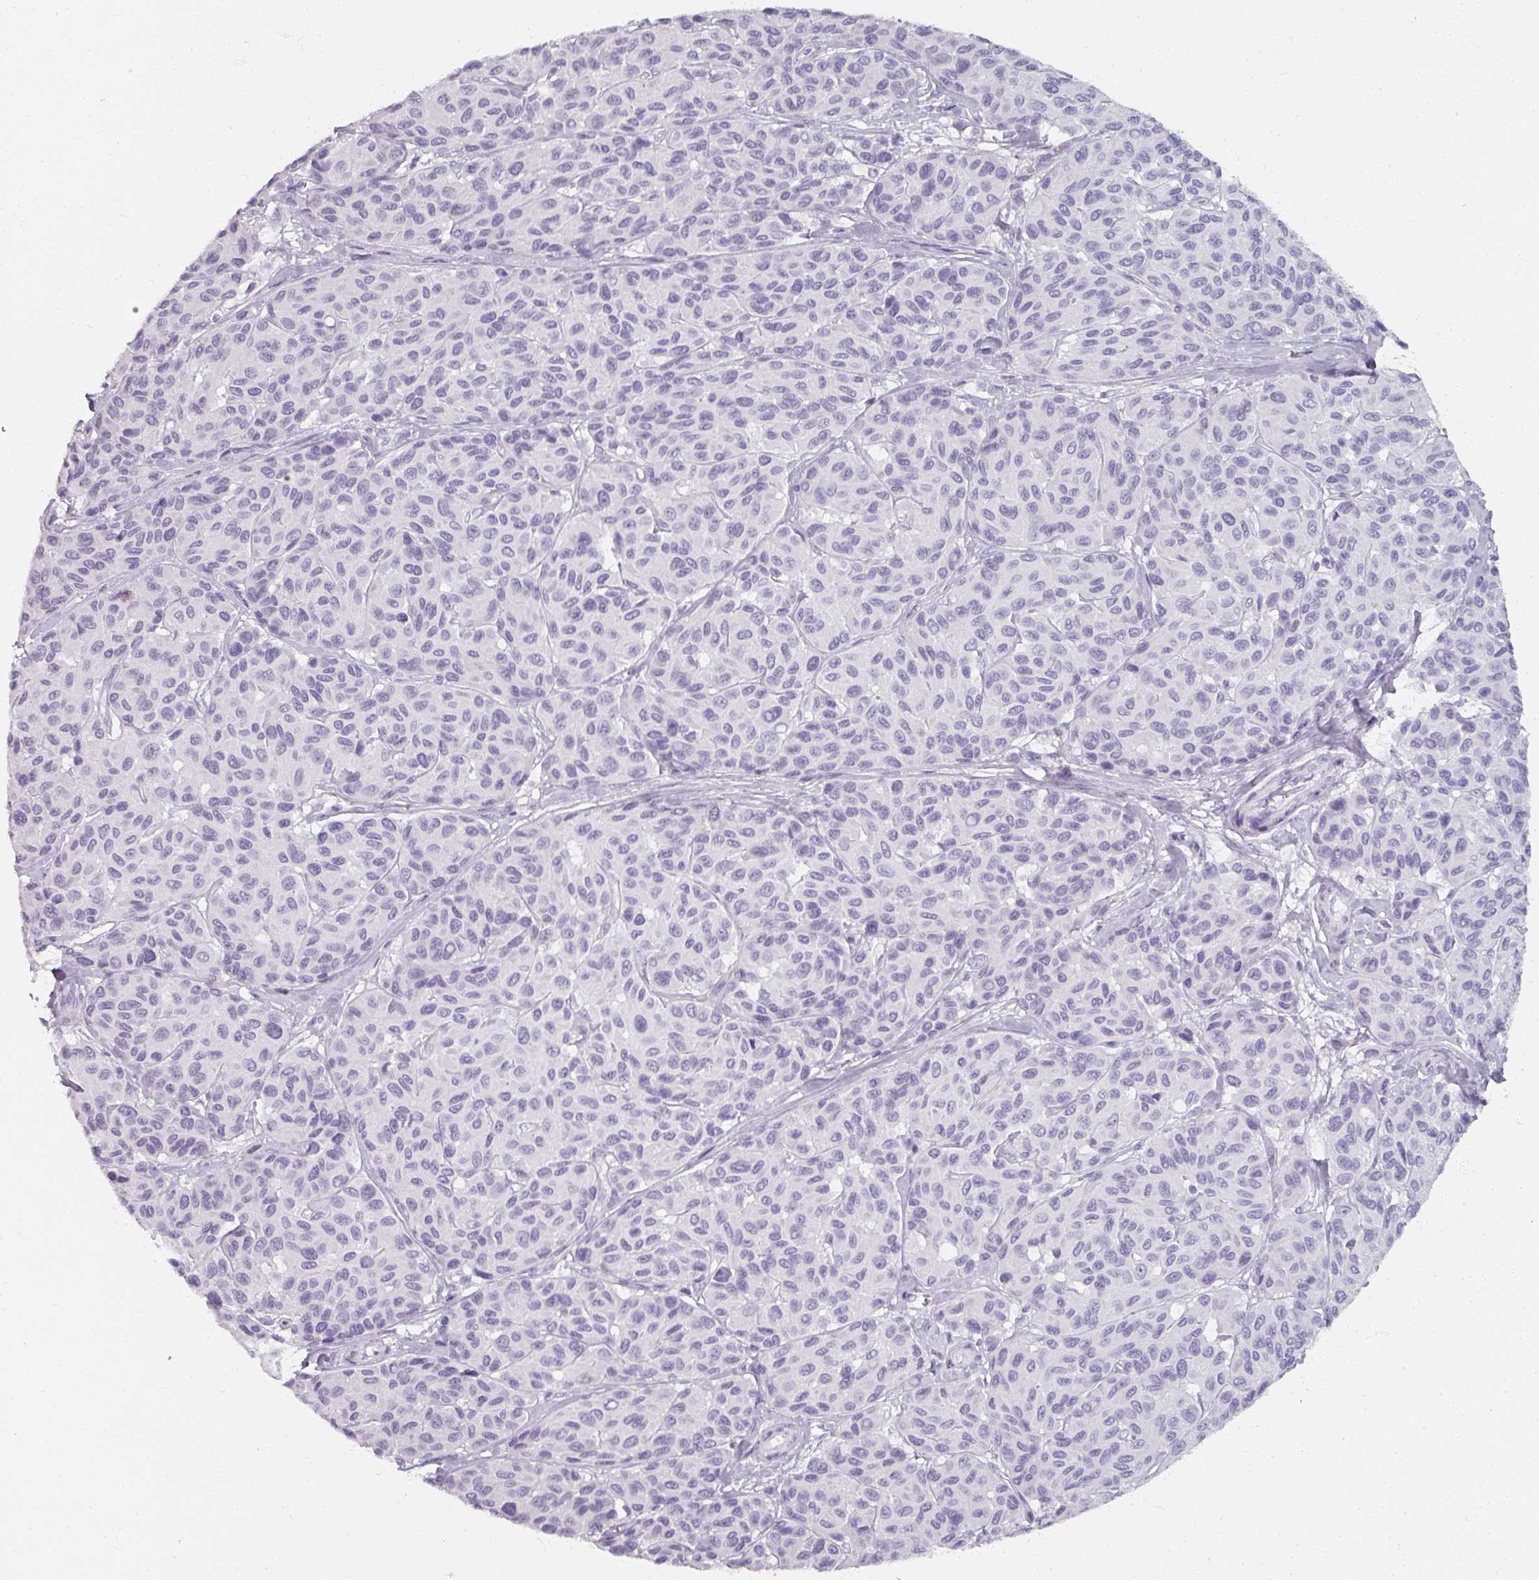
{"staining": {"intensity": "negative", "quantity": "none", "location": "none"}, "tissue": "melanoma", "cell_type": "Tumor cells", "image_type": "cancer", "snomed": [{"axis": "morphology", "description": "Malignant melanoma, NOS"}, {"axis": "topography", "description": "Skin"}], "caption": "A histopathology image of human malignant melanoma is negative for staining in tumor cells.", "gene": "REG3G", "patient": {"sex": "female", "age": 66}}